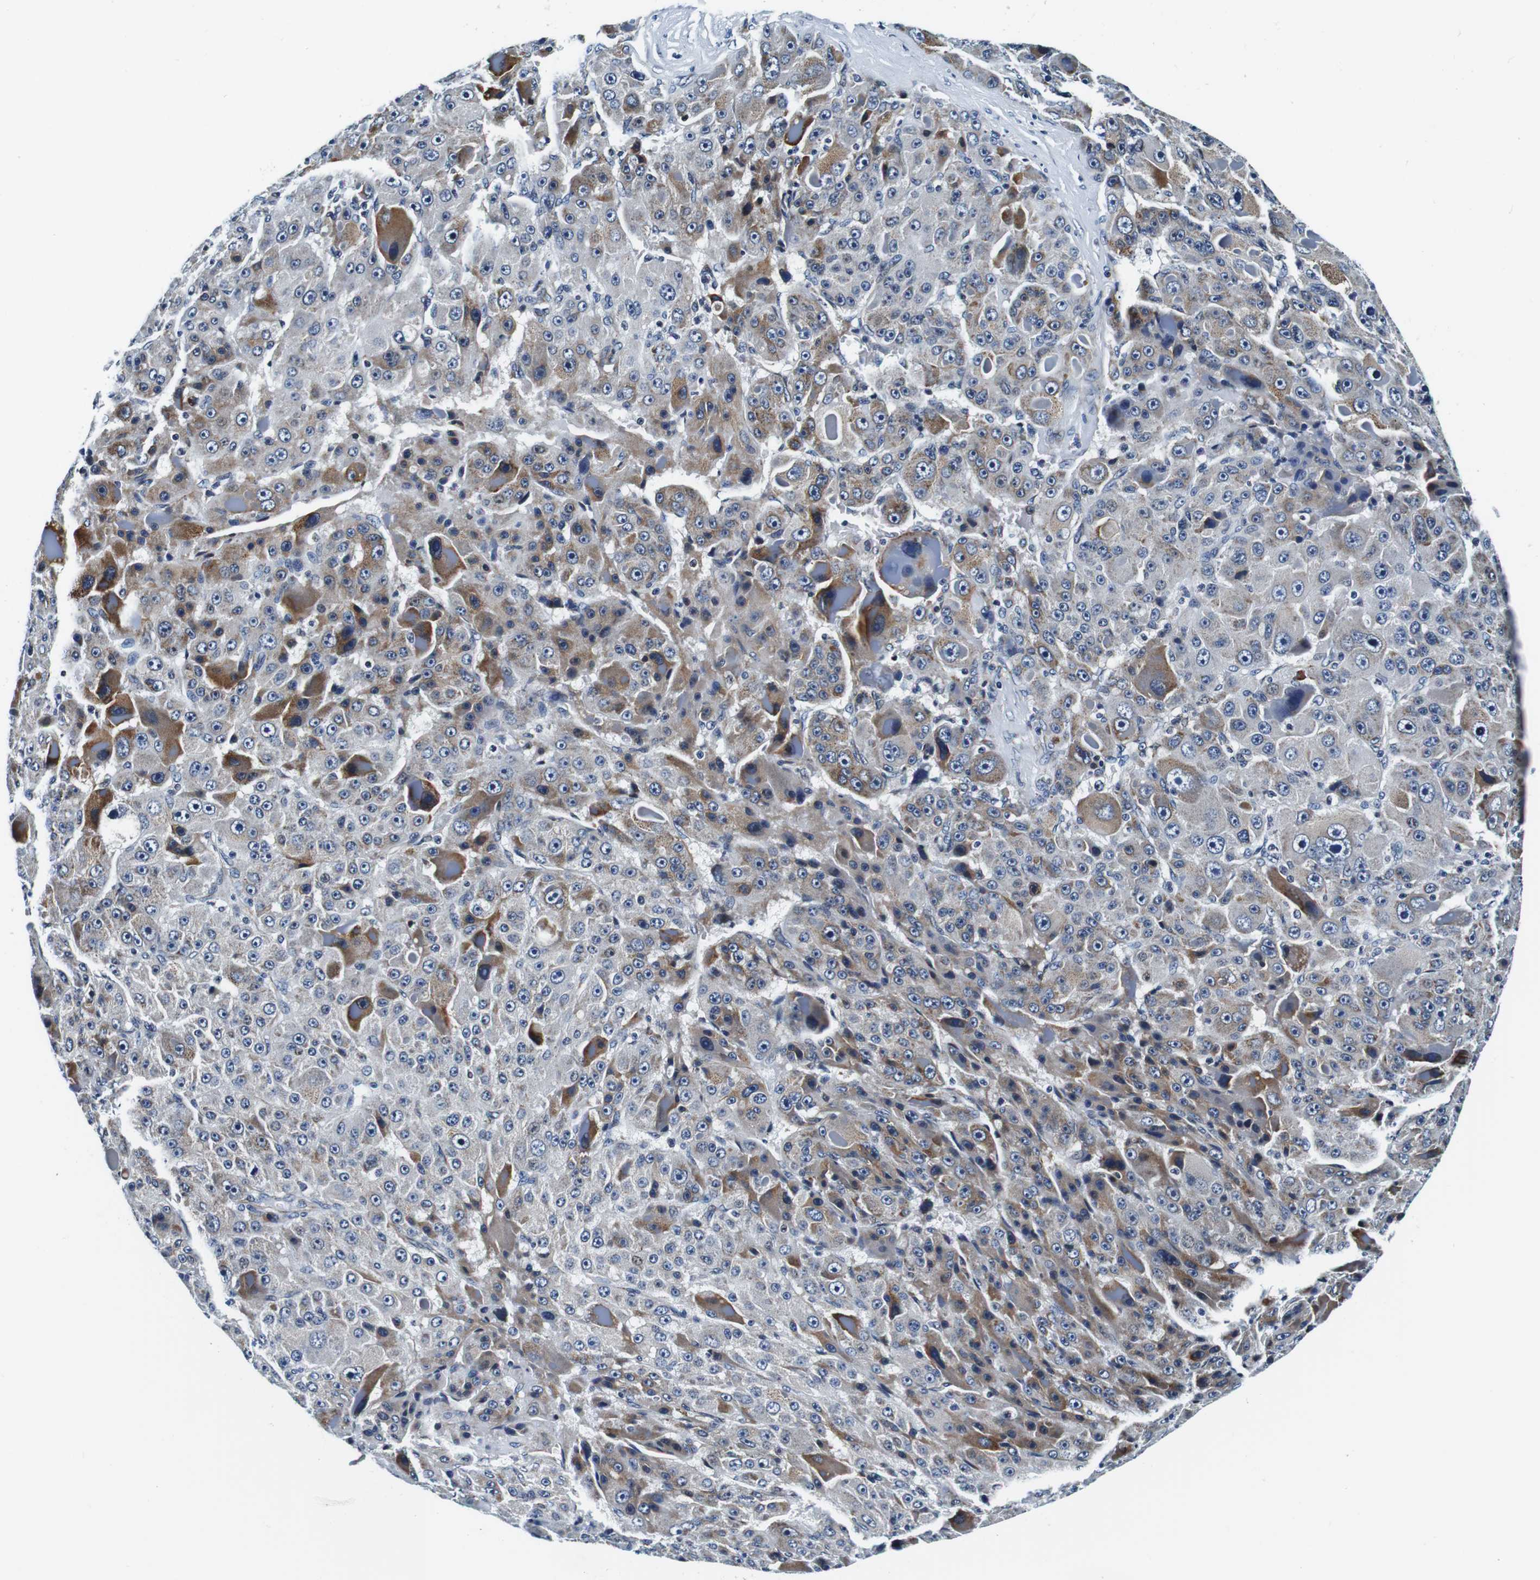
{"staining": {"intensity": "moderate", "quantity": "25%-75%", "location": "cytoplasmic/membranous"}, "tissue": "liver cancer", "cell_type": "Tumor cells", "image_type": "cancer", "snomed": [{"axis": "morphology", "description": "Carcinoma, Hepatocellular, NOS"}, {"axis": "topography", "description": "Liver"}], "caption": "Moderate cytoplasmic/membranous staining for a protein is present in about 25%-75% of tumor cells of liver cancer using immunohistochemistry.", "gene": "FAR2", "patient": {"sex": "male", "age": 76}}